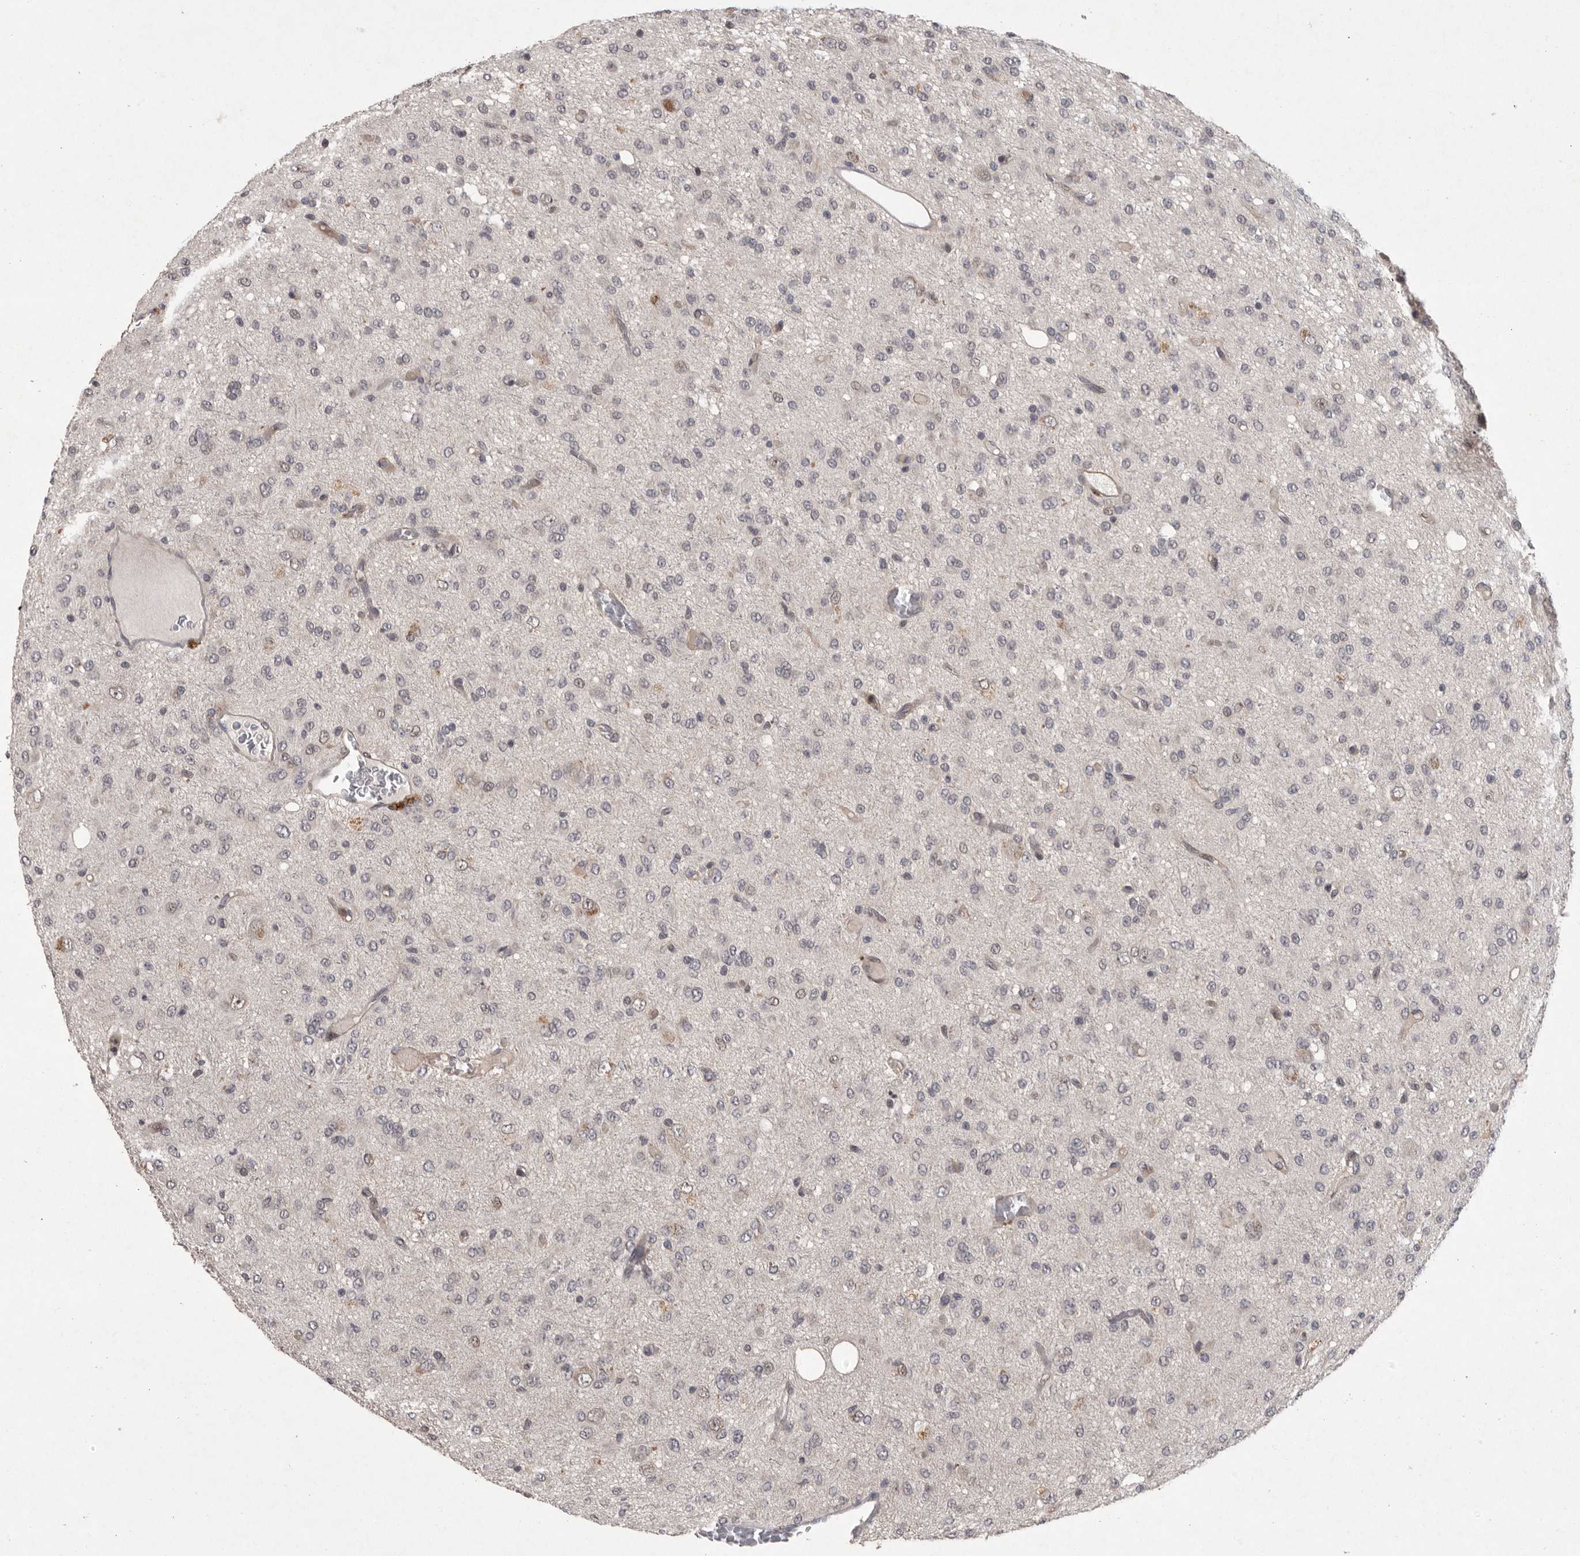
{"staining": {"intensity": "negative", "quantity": "none", "location": "none"}, "tissue": "glioma", "cell_type": "Tumor cells", "image_type": "cancer", "snomed": [{"axis": "morphology", "description": "Glioma, malignant, High grade"}, {"axis": "topography", "description": "Brain"}], "caption": "Tumor cells are negative for protein expression in human glioma.", "gene": "MAN2A1", "patient": {"sex": "female", "age": 59}}